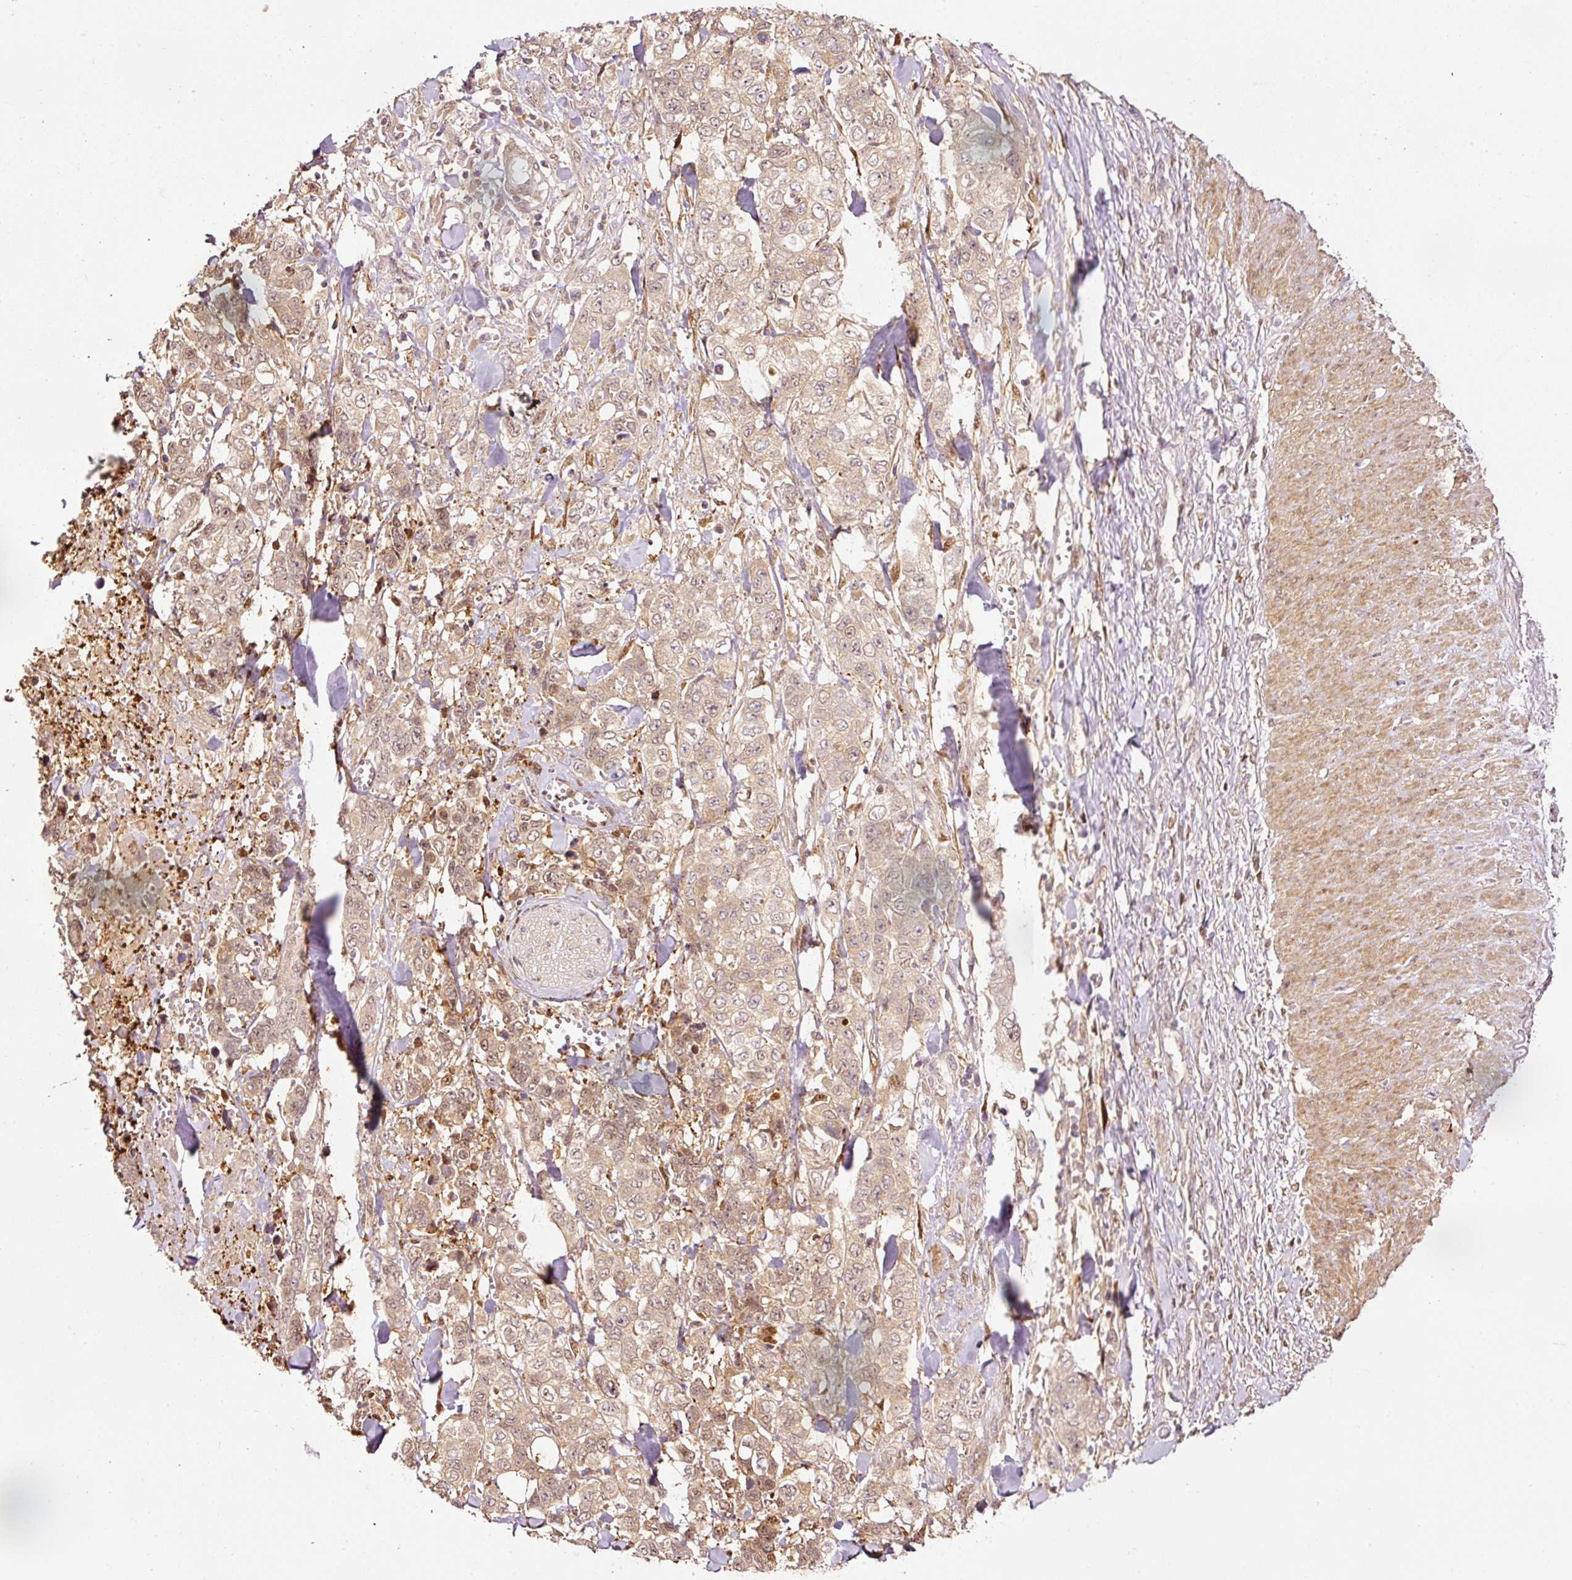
{"staining": {"intensity": "weak", "quantity": ">75%", "location": "cytoplasmic/membranous,nuclear"}, "tissue": "stomach cancer", "cell_type": "Tumor cells", "image_type": "cancer", "snomed": [{"axis": "morphology", "description": "Adenocarcinoma, NOS"}, {"axis": "topography", "description": "Stomach, upper"}], "caption": "A micrograph showing weak cytoplasmic/membranous and nuclear staining in about >75% of tumor cells in stomach cancer, as visualized by brown immunohistochemical staining.", "gene": "FBXL14", "patient": {"sex": "male", "age": 62}}